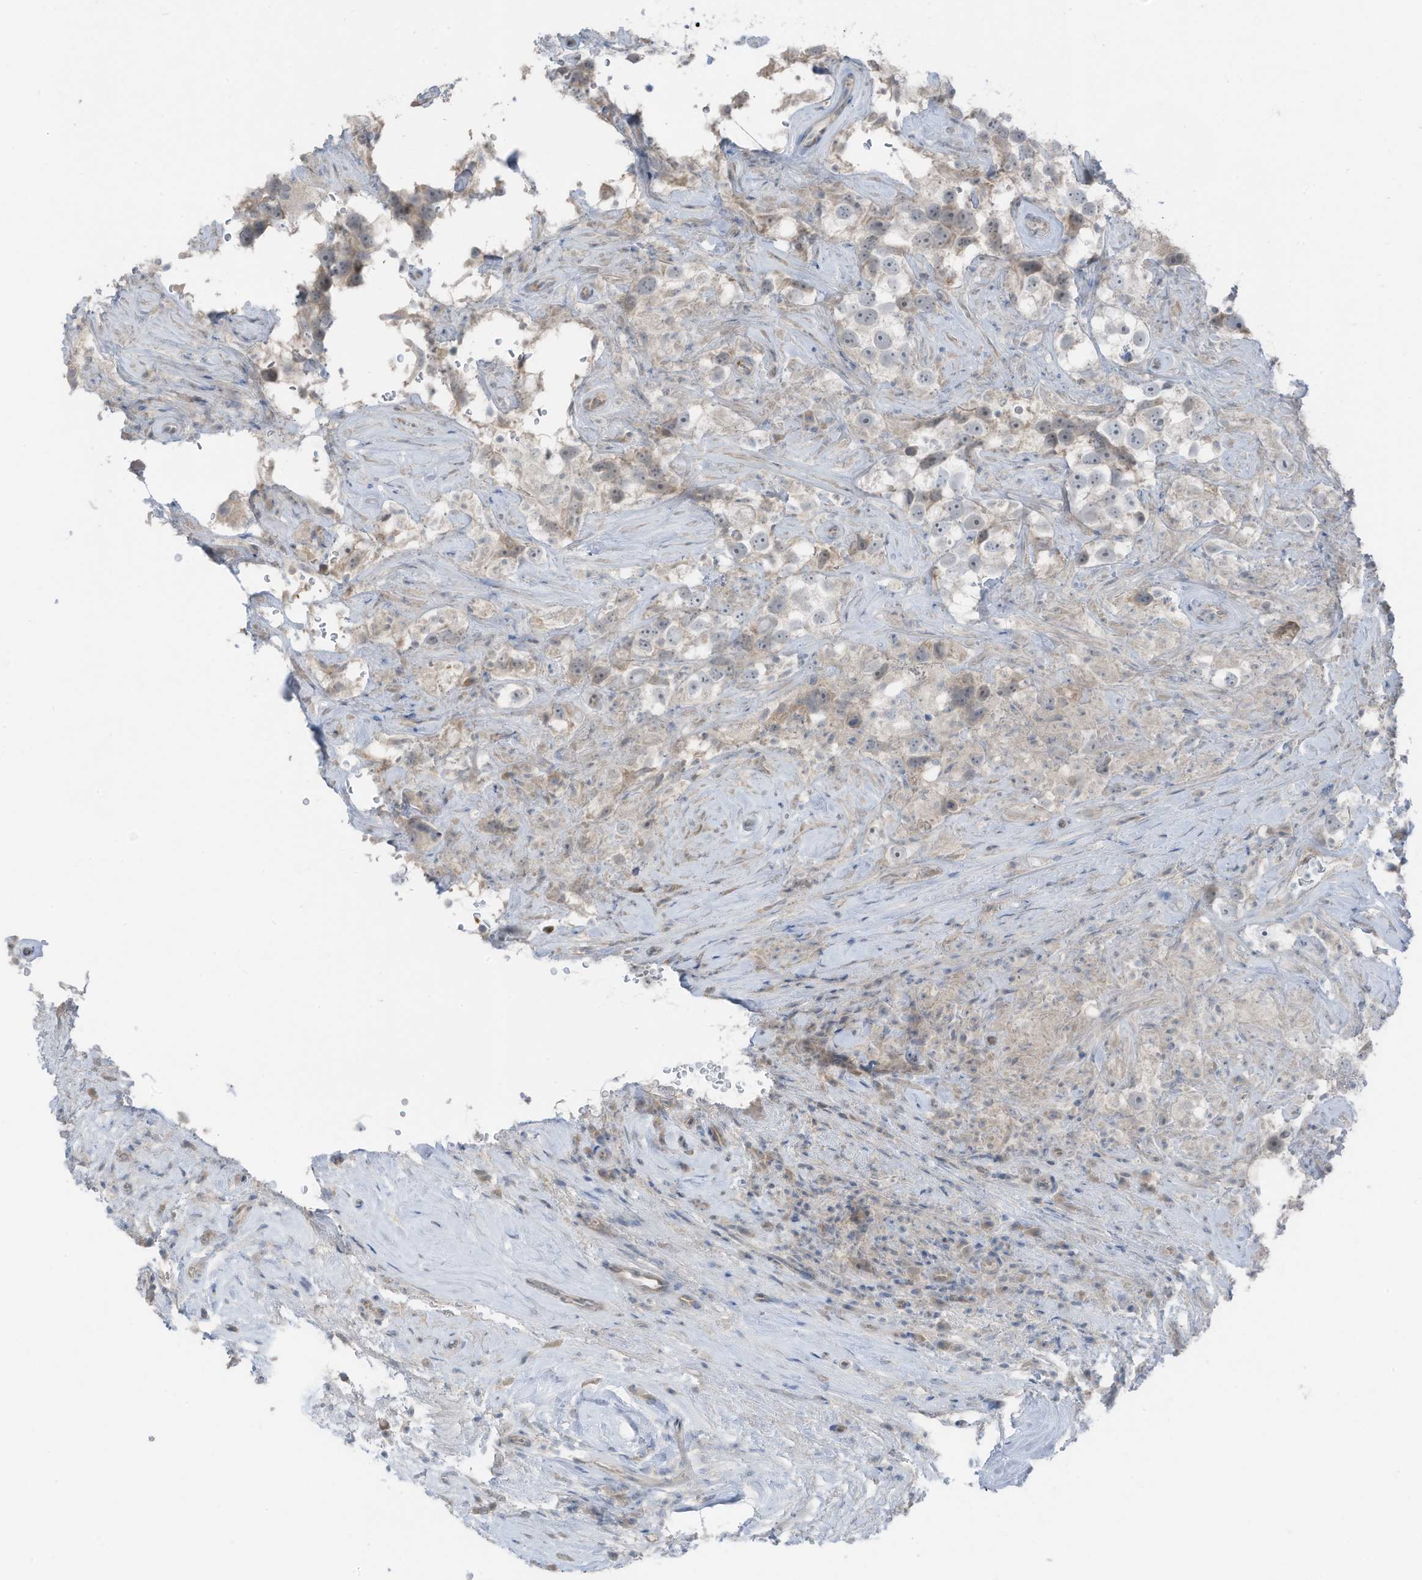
{"staining": {"intensity": "negative", "quantity": "none", "location": "none"}, "tissue": "testis cancer", "cell_type": "Tumor cells", "image_type": "cancer", "snomed": [{"axis": "morphology", "description": "Seminoma, NOS"}, {"axis": "topography", "description": "Testis"}], "caption": "The photomicrograph demonstrates no staining of tumor cells in testis cancer. (DAB (3,3'-diaminobenzidine) immunohistochemistry (IHC), high magnification).", "gene": "ARHGEF33", "patient": {"sex": "male", "age": 49}}